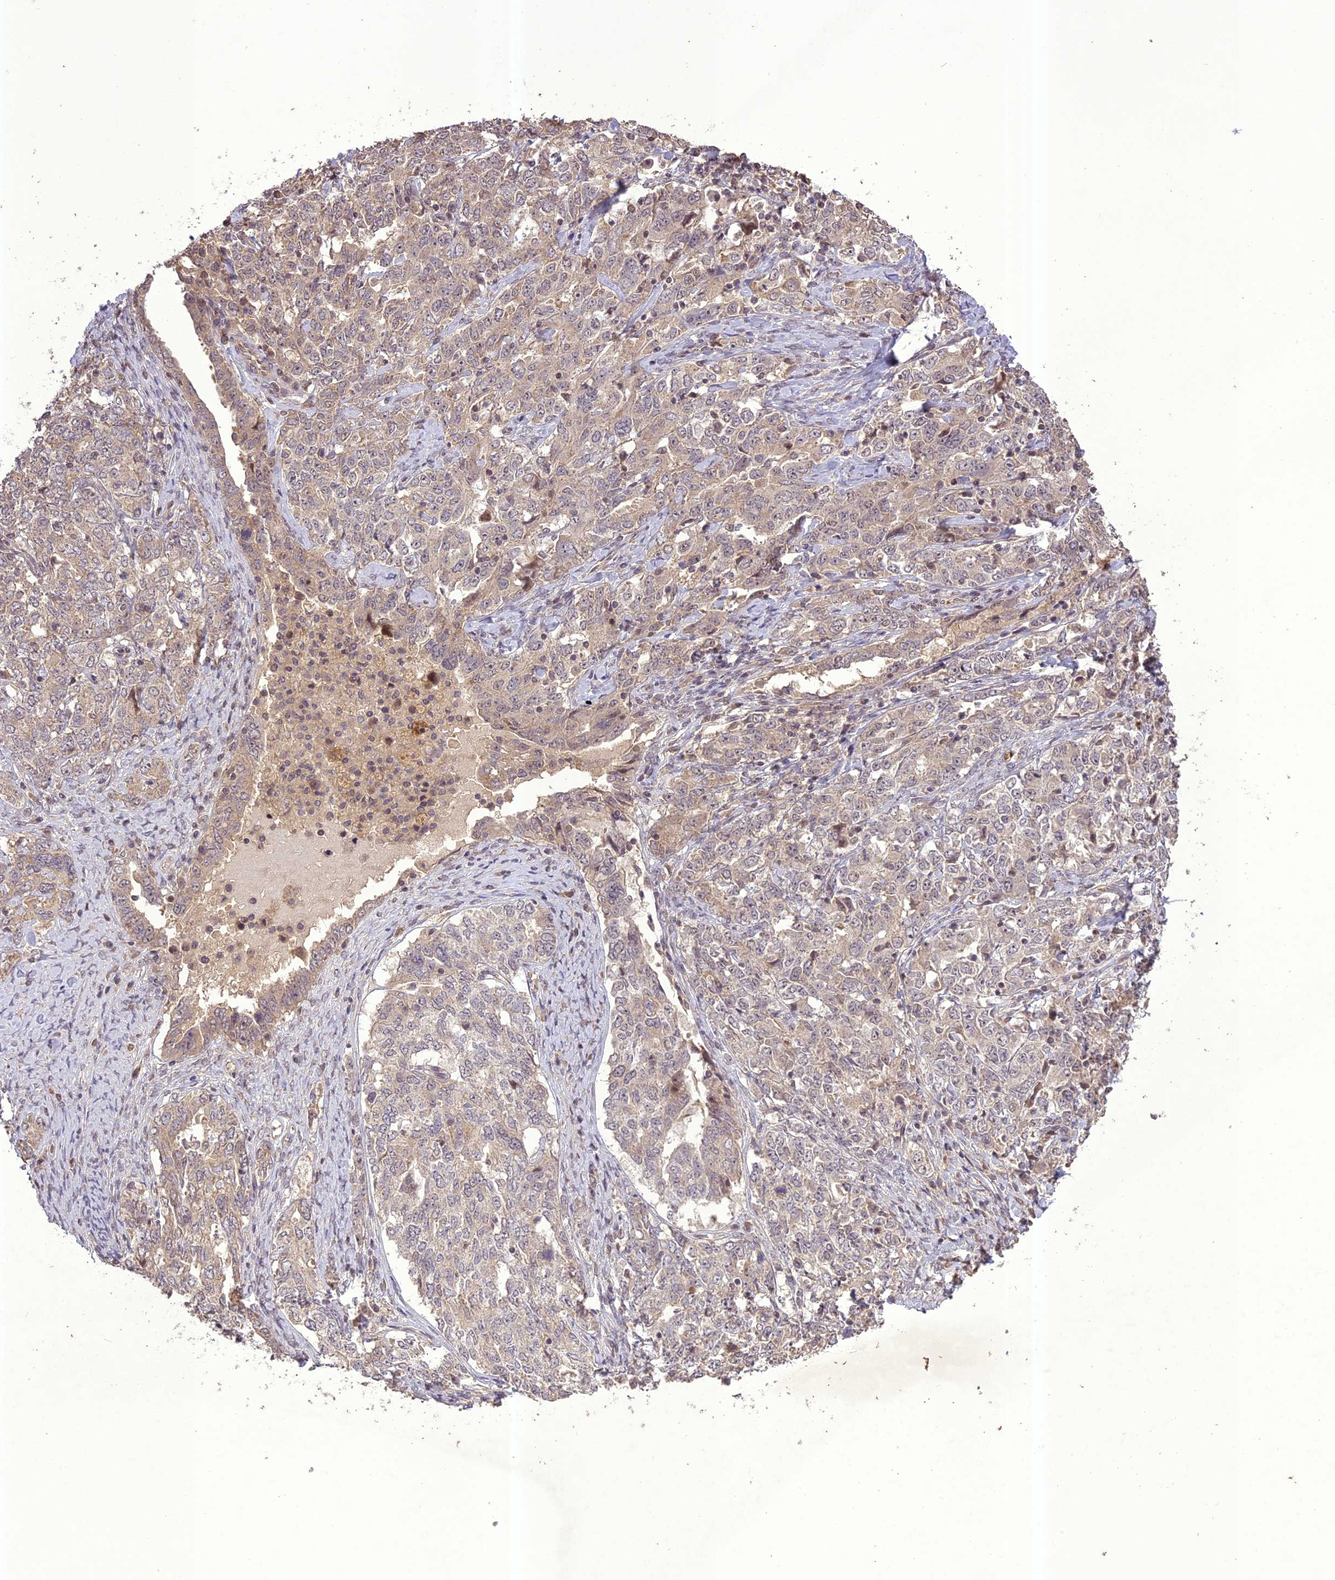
{"staining": {"intensity": "weak", "quantity": "<25%", "location": "cytoplasmic/membranous"}, "tissue": "ovarian cancer", "cell_type": "Tumor cells", "image_type": "cancer", "snomed": [{"axis": "morphology", "description": "Carcinoma, endometroid"}, {"axis": "topography", "description": "Ovary"}], "caption": "This photomicrograph is of ovarian endometroid carcinoma stained with immunohistochemistry to label a protein in brown with the nuclei are counter-stained blue. There is no positivity in tumor cells.", "gene": "TIGD7", "patient": {"sex": "female", "age": 62}}